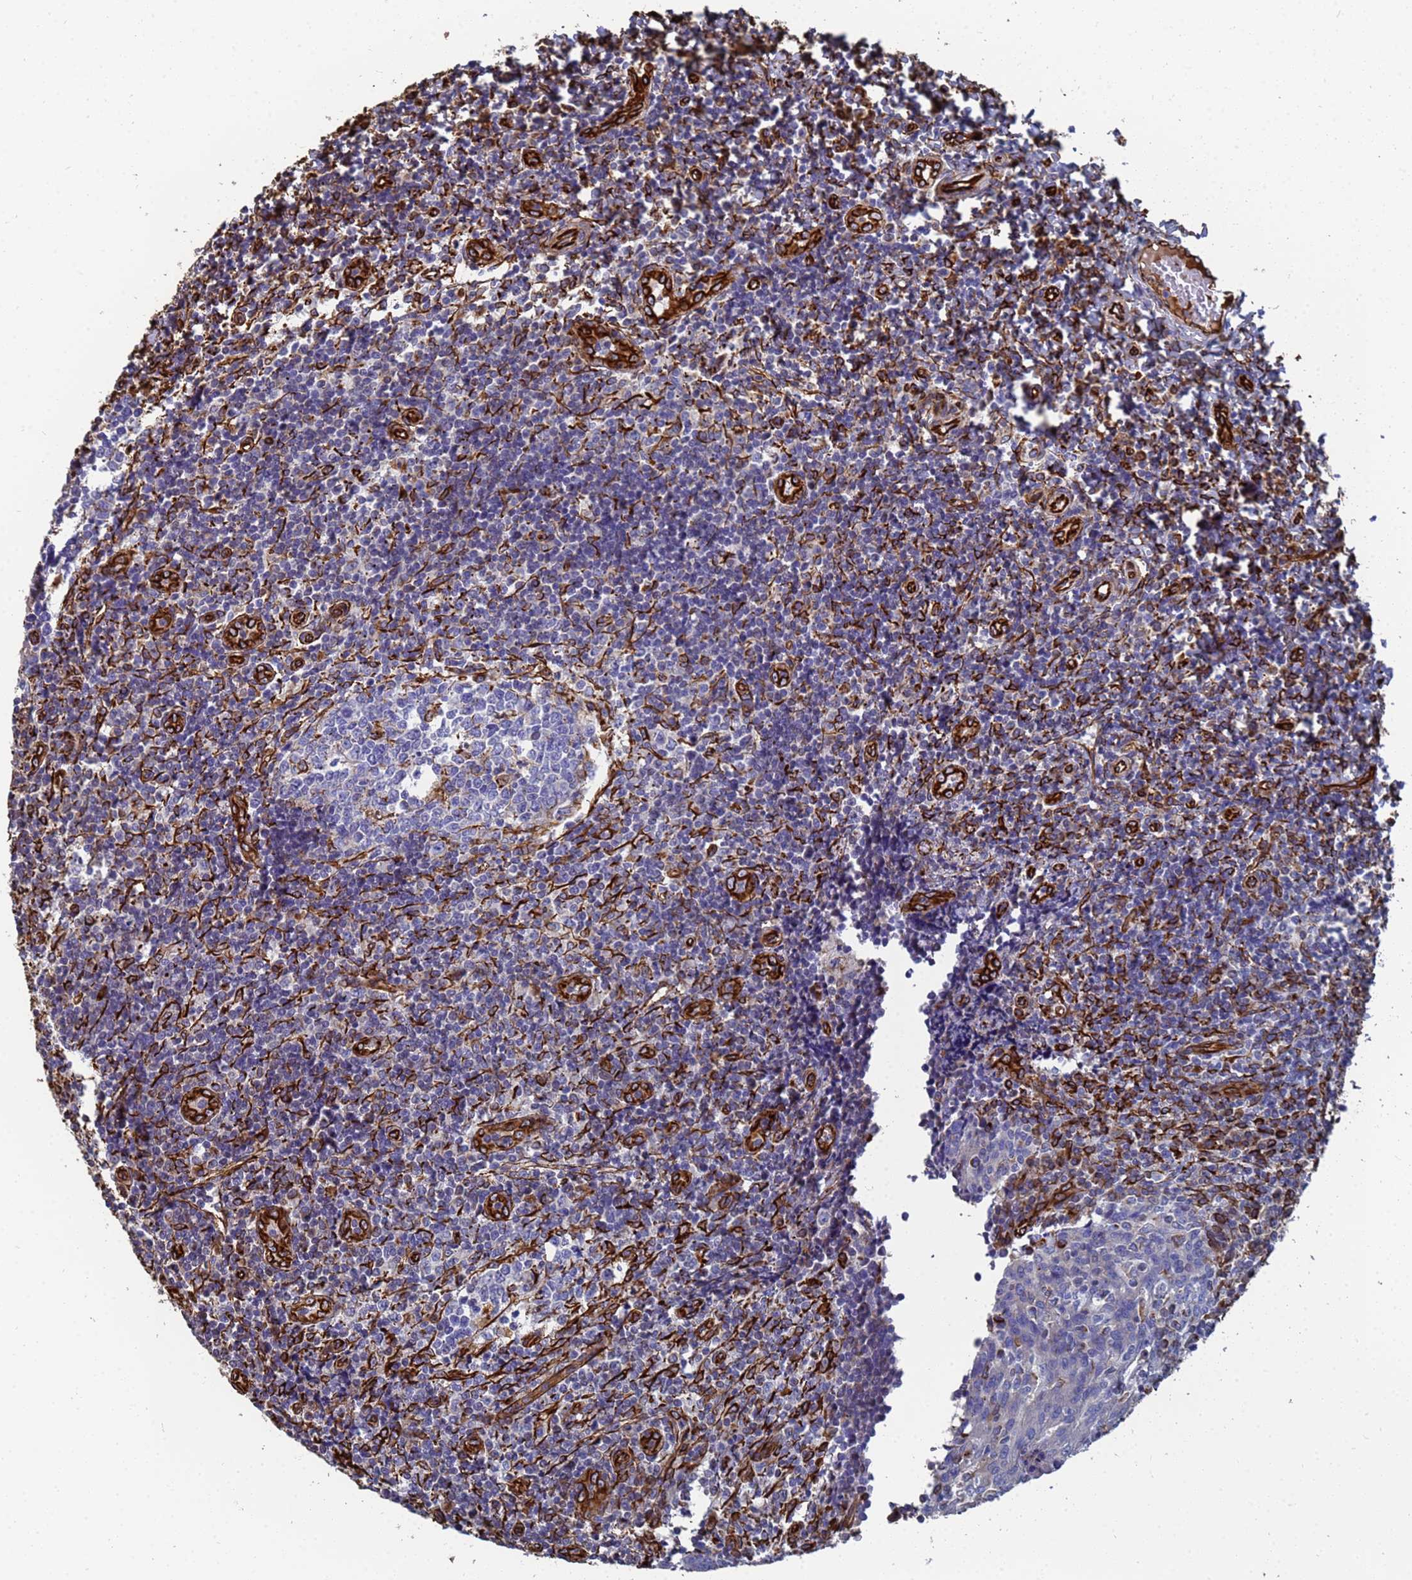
{"staining": {"intensity": "negative", "quantity": "none", "location": "none"}, "tissue": "tonsil", "cell_type": "Germinal center cells", "image_type": "normal", "snomed": [{"axis": "morphology", "description": "Normal tissue, NOS"}, {"axis": "topography", "description": "Tonsil"}], "caption": "DAB immunohistochemical staining of normal tonsil demonstrates no significant staining in germinal center cells.", "gene": "SYT13", "patient": {"sex": "female", "age": 19}}